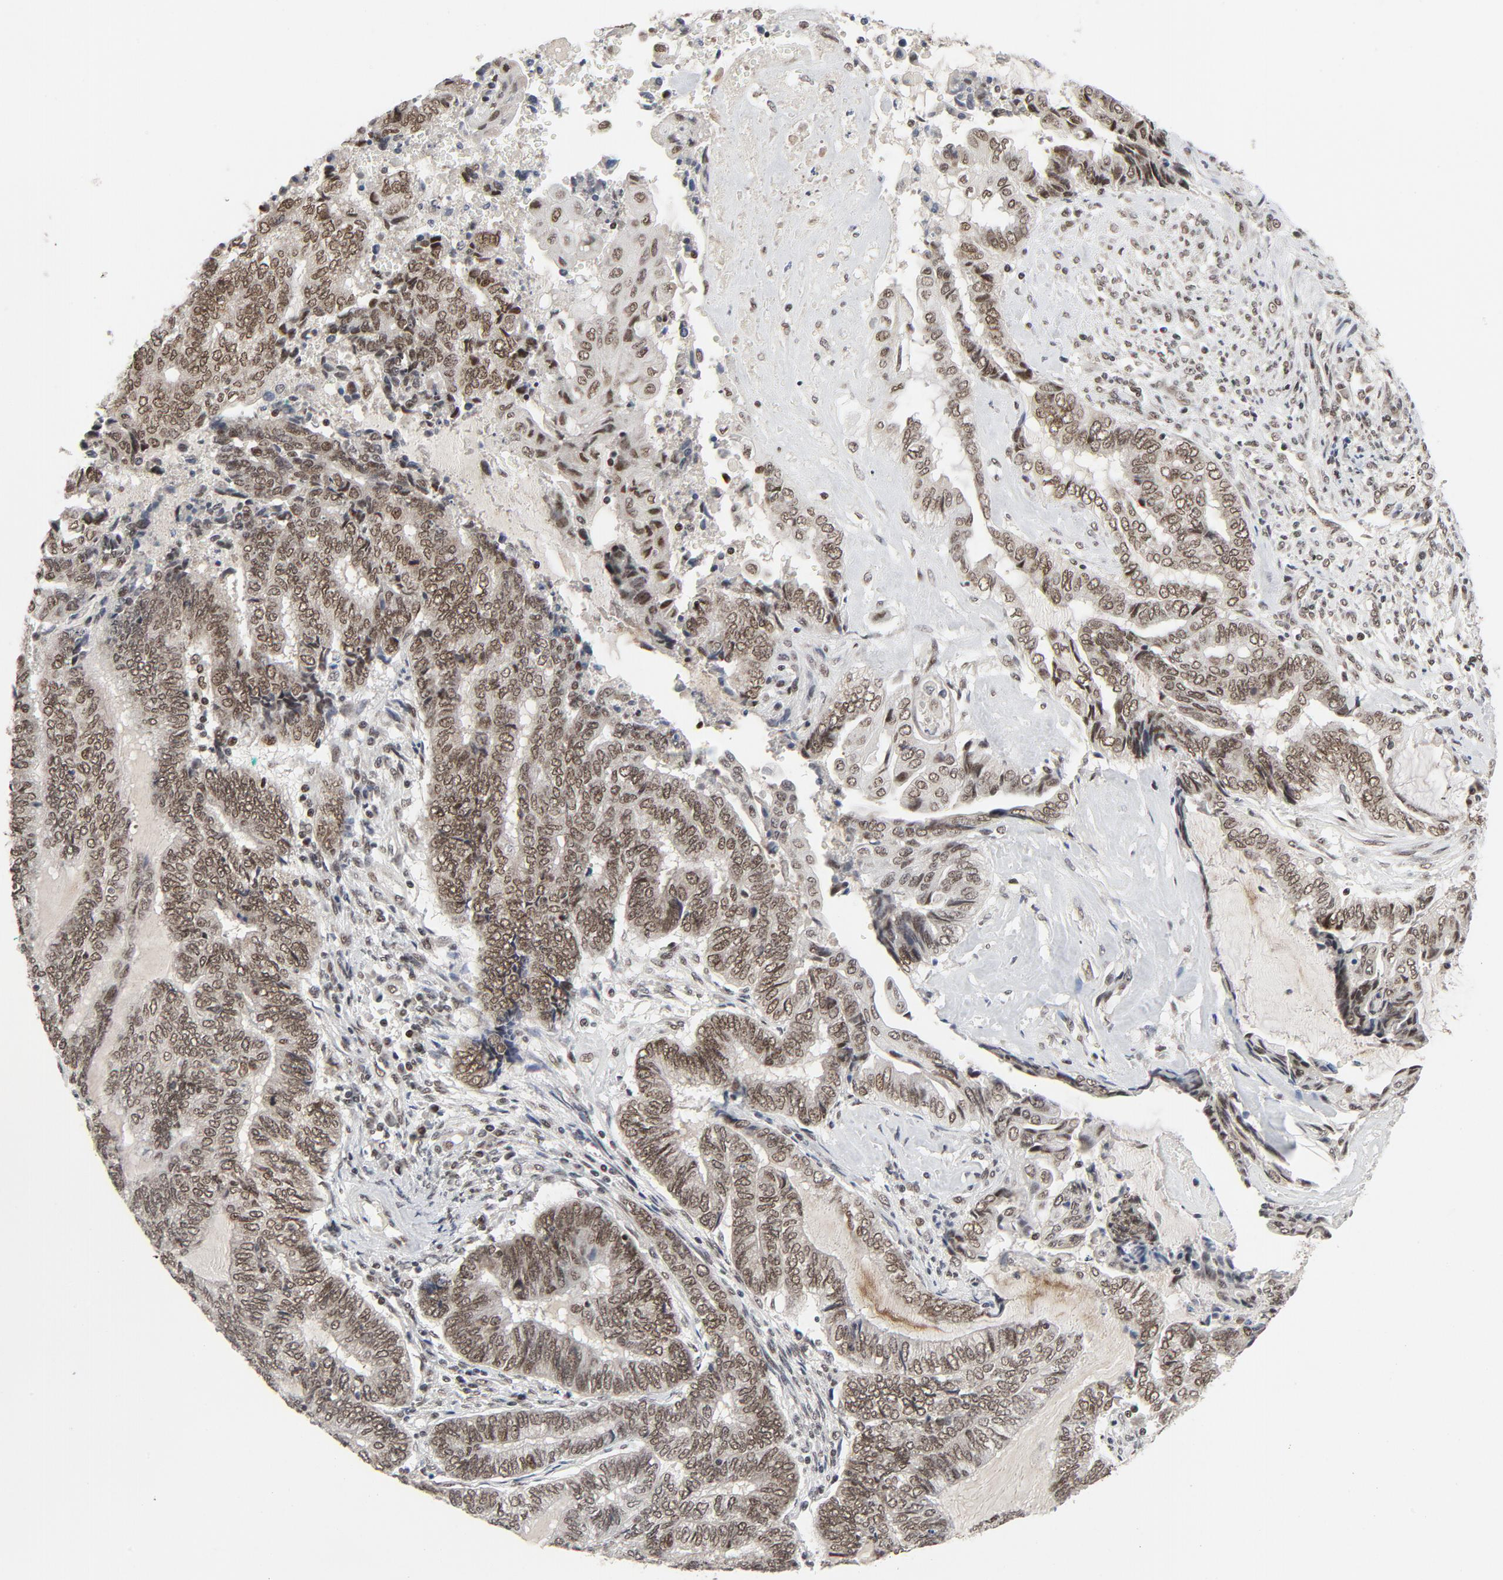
{"staining": {"intensity": "moderate", "quantity": ">75%", "location": "nuclear"}, "tissue": "endometrial cancer", "cell_type": "Tumor cells", "image_type": "cancer", "snomed": [{"axis": "morphology", "description": "Adenocarcinoma, NOS"}, {"axis": "topography", "description": "Uterus"}, {"axis": "topography", "description": "Endometrium"}], "caption": "Immunohistochemical staining of human endometrial adenocarcinoma exhibits moderate nuclear protein staining in approximately >75% of tumor cells.", "gene": "ERCC1", "patient": {"sex": "female", "age": 70}}